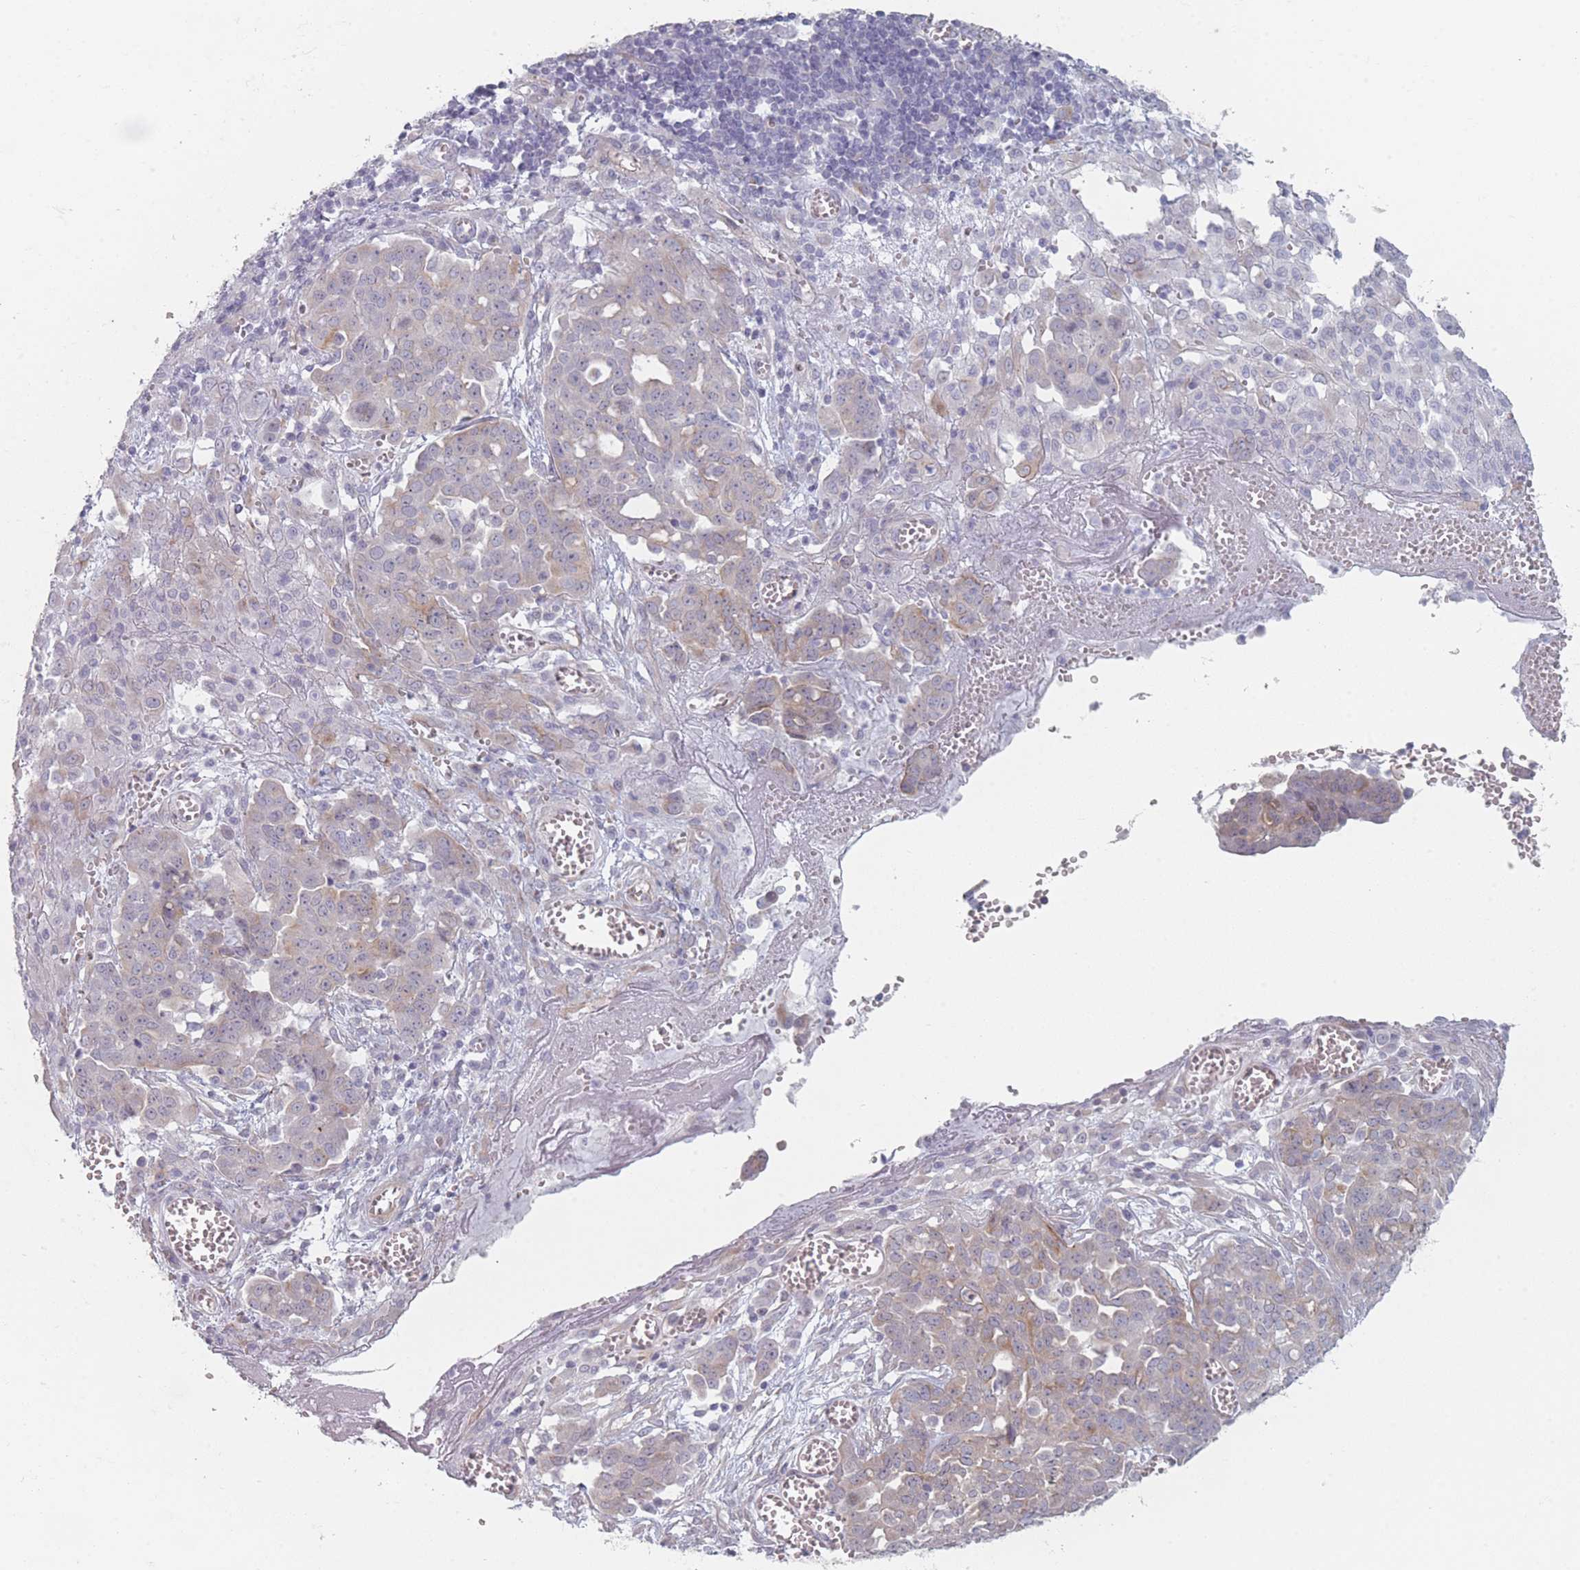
{"staining": {"intensity": "weak", "quantity": "25%-75%", "location": "cytoplasmic/membranous"}, "tissue": "ovarian cancer", "cell_type": "Tumor cells", "image_type": "cancer", "snomed": [{"axis": "morphology", "description": "Cystadenocarcinoma, serous, NOS"}, {"axis": "topography", "description": "Soft tissue"}, {"axis": "topography", "description": "Ovary"}], "caption": "A photomicrograph showing weak cytoplasmic/membranous expression in about 25%-75% of tumor cells in ovarian cancer, as visualized by brown immunohistochemical staining.", "gene": "RNF4", "patient": {"sex": "female", "age": 57}}